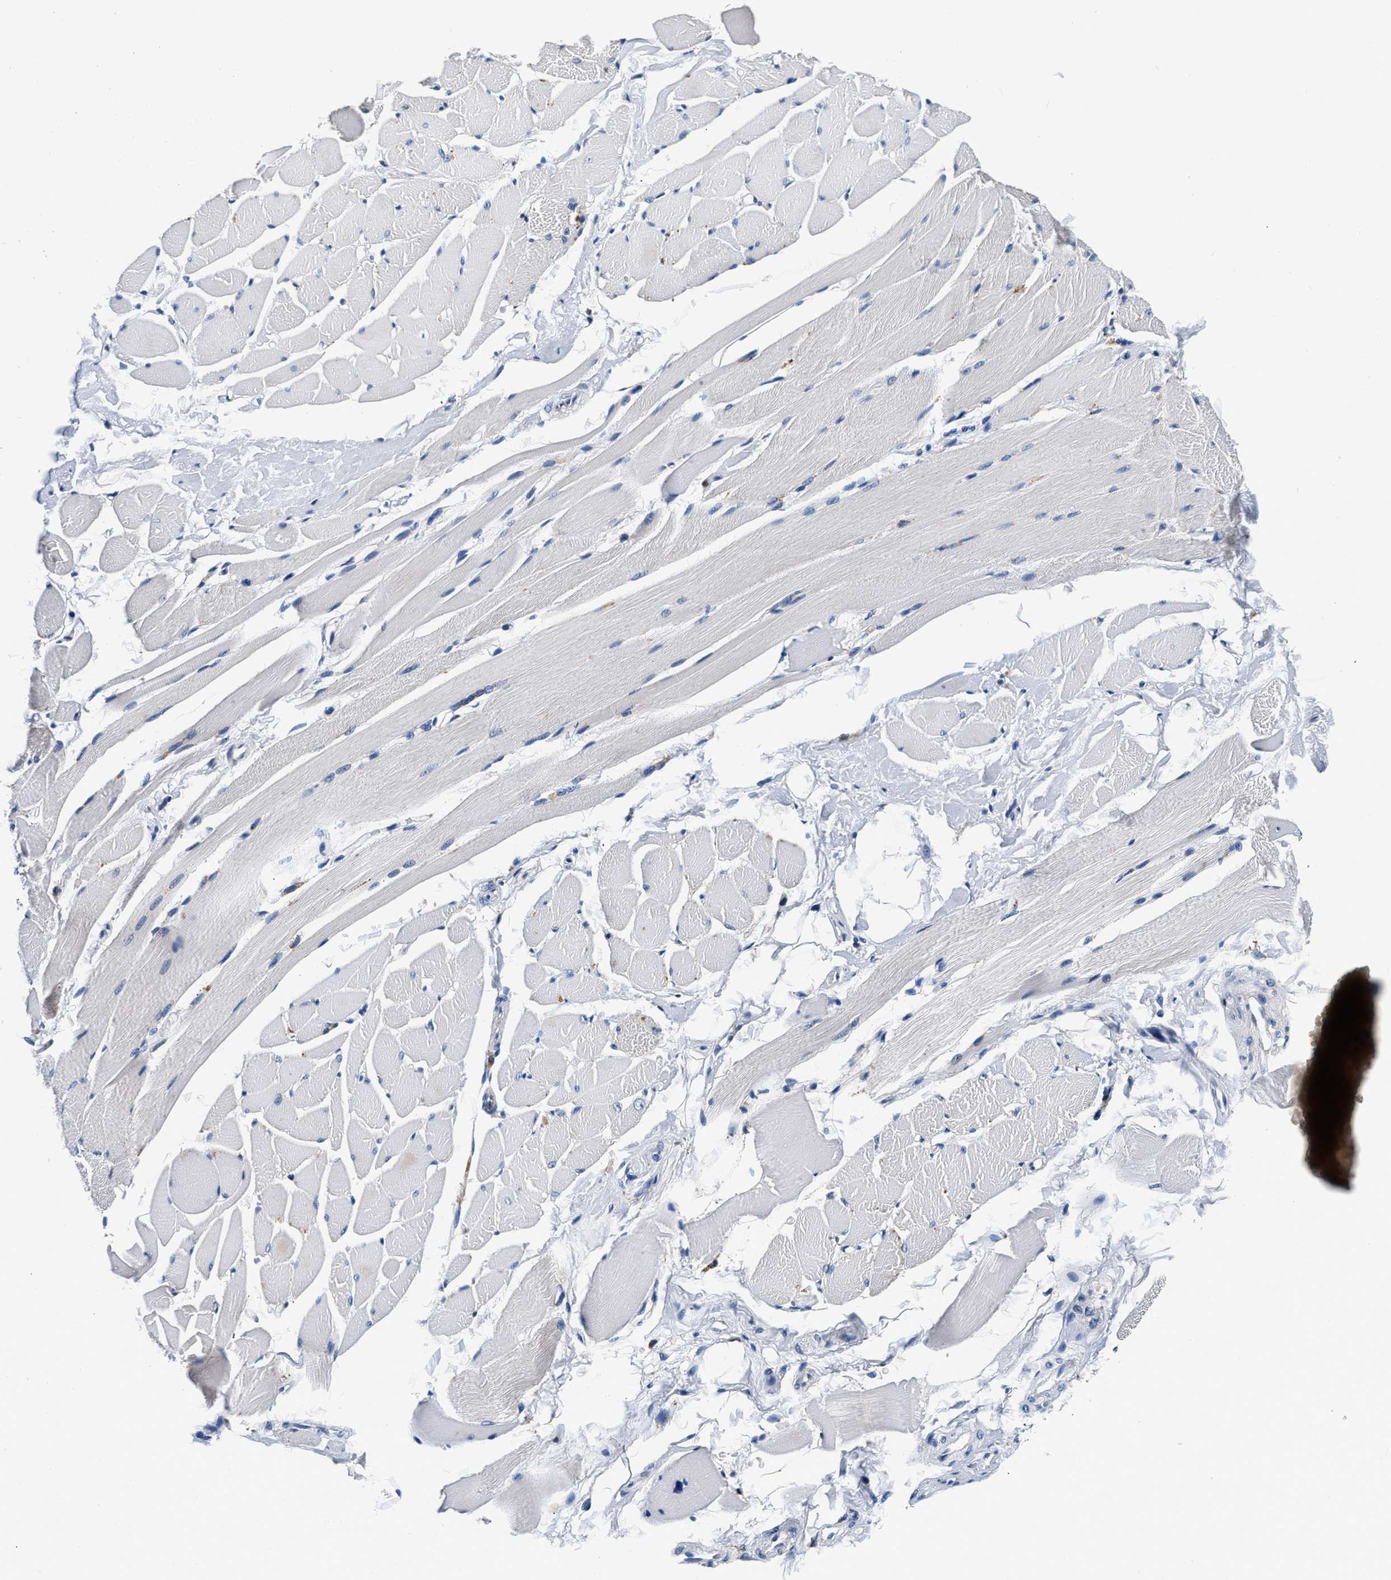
{"staining": {"intensity": "negative", "quantity": "none", "location": "none"}, "tissue": "skeletal muscle", "cell_type": "Myocytes", "image_type": "normal", "snomed": [{"axis": "morphology", "description": "Normal tissue, NOS"}, {"axis": "topography", "description": "Skeletal muscle"}, {"axis": "topography", "description": "Peripheral nerve tissue"}], "caption": "Myocytes are negative for protein expression in normal human skeletal muscle. (DAB immunohistochemistry with hematoxylin counter stain).", "gene": "GRN", "patient": {"sex": "female", "age": 84}}